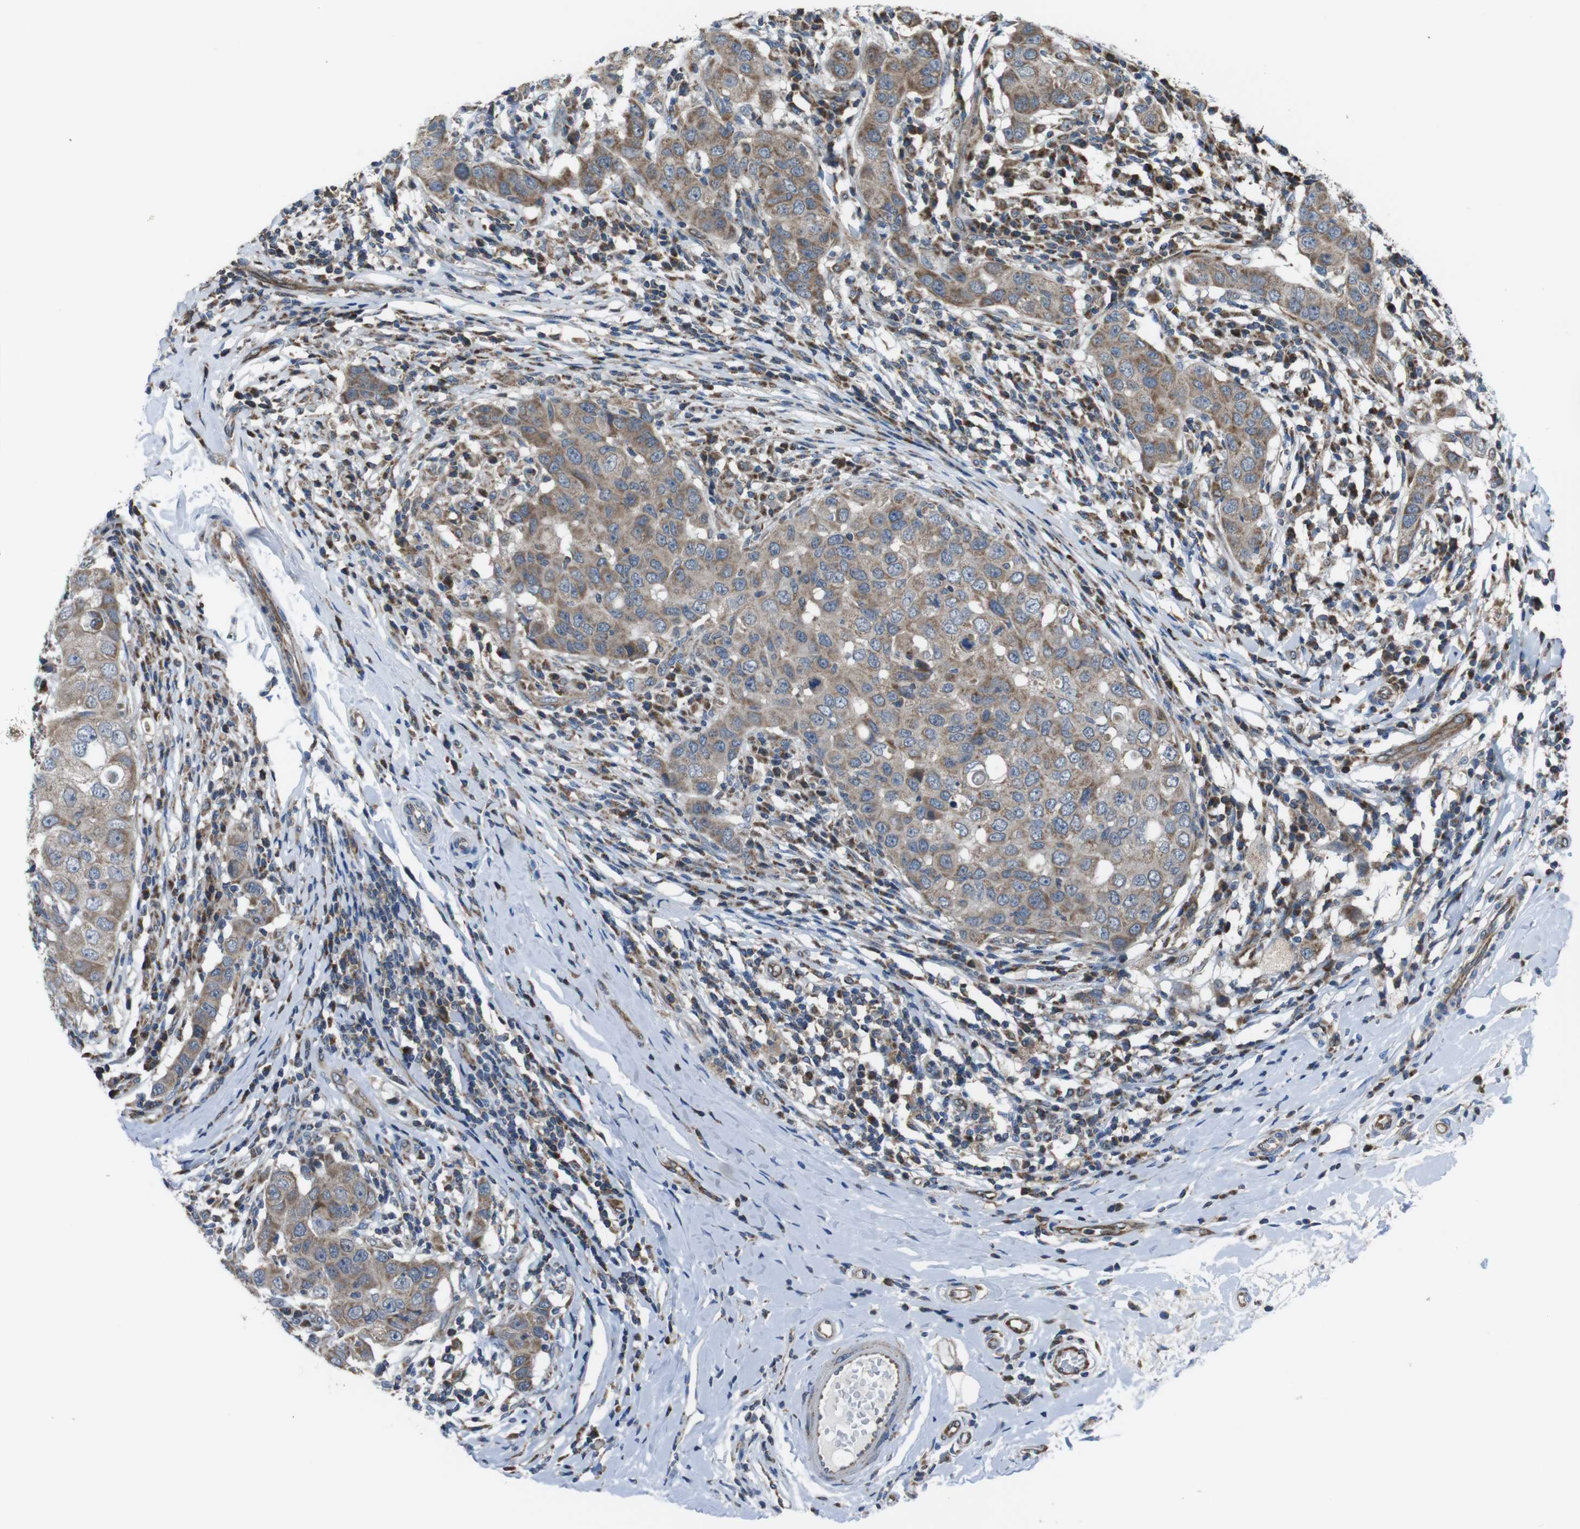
{"staining": {"intensity": "moderate", "quantity": ">75%", "location": "cytoplasmic/membranous"}, "tissue": "breast cancer", "cell_type": "Tumor cells", "image_type": "cancer", "snomed": [{"axis": "morphology", "description": "Duct carcinoma"}, {"axis": "topography", "description": "Breast"}], "caption": "Immunohistochemical staining of human breast intraductal carcinoma reveals medium levels of moderate cytoplasmic/membranous protein expression in approximately >75% of tumor cells.", "gene": "GIMAP8", "patient": {"sex": "female", "age": 27}}